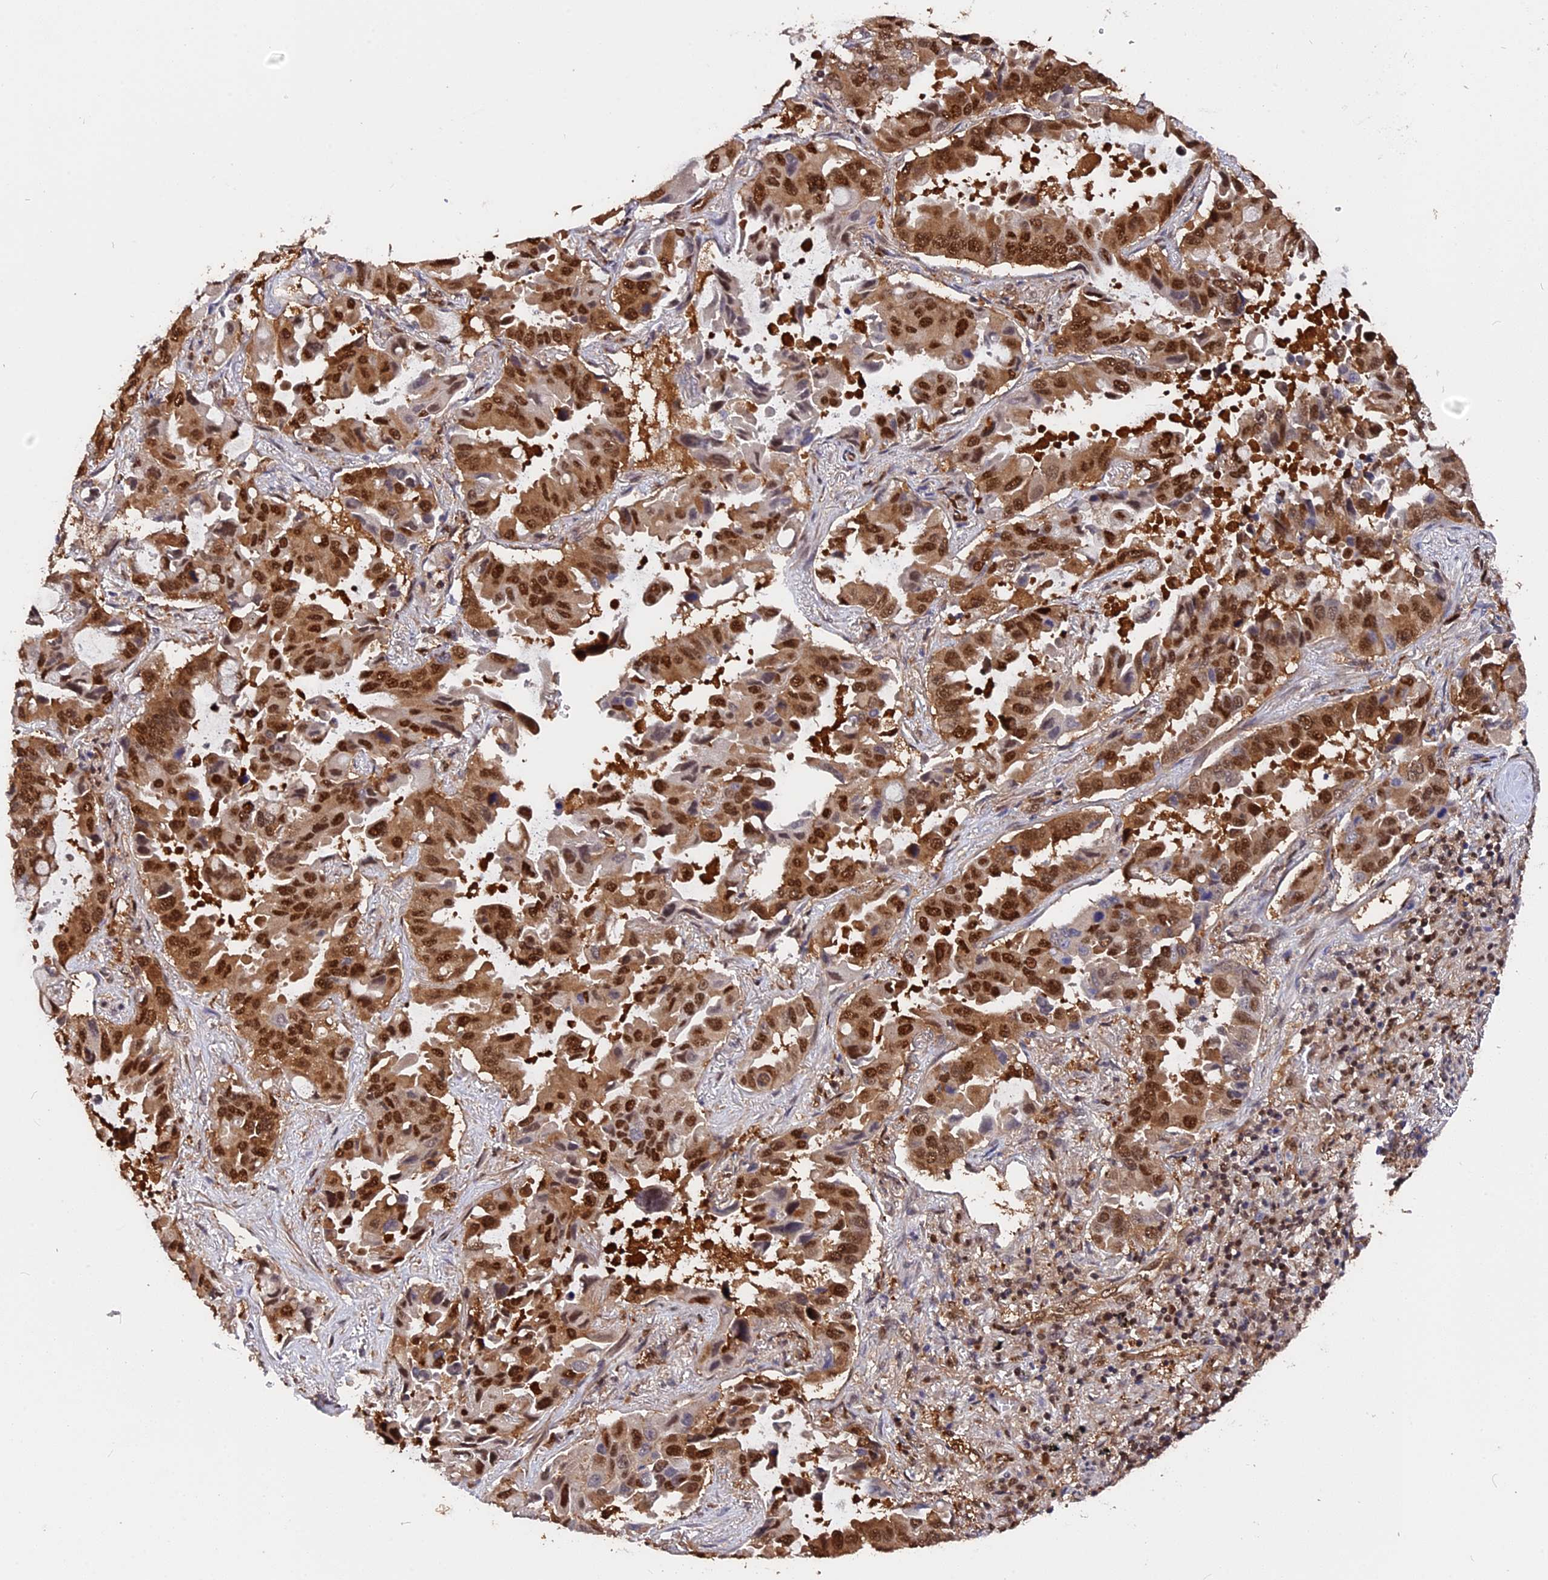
{"staining": {"intensity": "moderate", "quantity": ">75%", "location": "nuclear"}, "tissue": "lung cancer", "cell_type": "Tumor cells", "image_type": "cancer", "snomed": [{"axis": "morphology", "description": "Adenocarcinoma, NOS"}, {"axis": "topography", "description": "Lung"}], "caption": "A brown stain highlights moderate nuclear expression of a protein in lung adenocarcinoma tumor cells. The staining was performed using DAB to visualize the protein expression in brown, while the nuclei were stained in blue with hematoxylin (Magnification: 20x).", "gene": "ADRM1", "patient": {"sex": "male", "age": 64}}